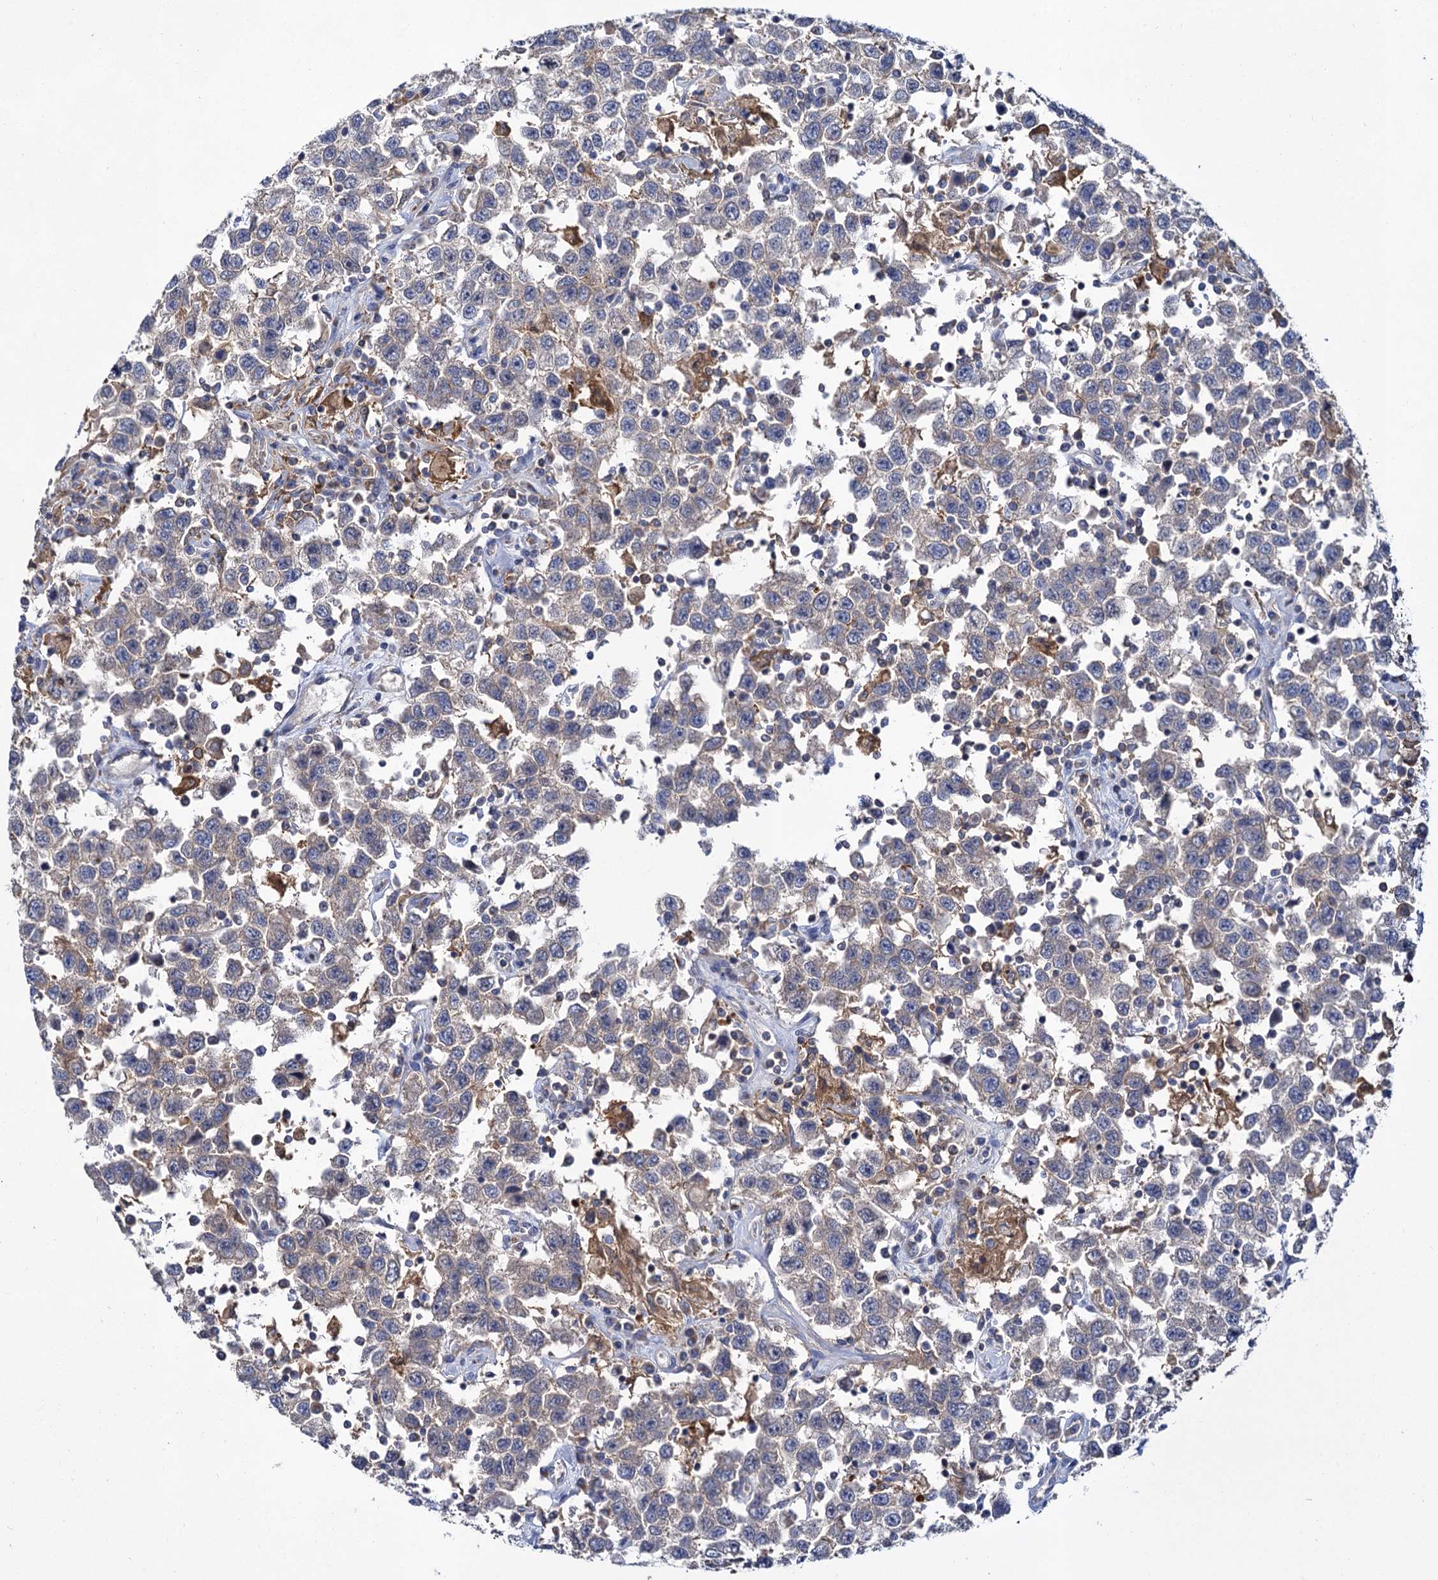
{"staining": {"intensity": "weak", "quantity": "<25%", "location": "cytoplasmic/membranous"}, "tissue": "testis cancer", "cell_type": "Tumor cells", "image_type": "cancer", "snomed": [{"axis": "morphology", "description": "Seminoma, NOS"}, {"axis": "topography", "description": "Testis"}], "caption": "Human seminoma (testis) stained for a protein using immunohistochemistry (IHC) exhibits no positivity in tumor cells.", "gene": "GCLC", "patient": {"sex": "male", "age": 41}}